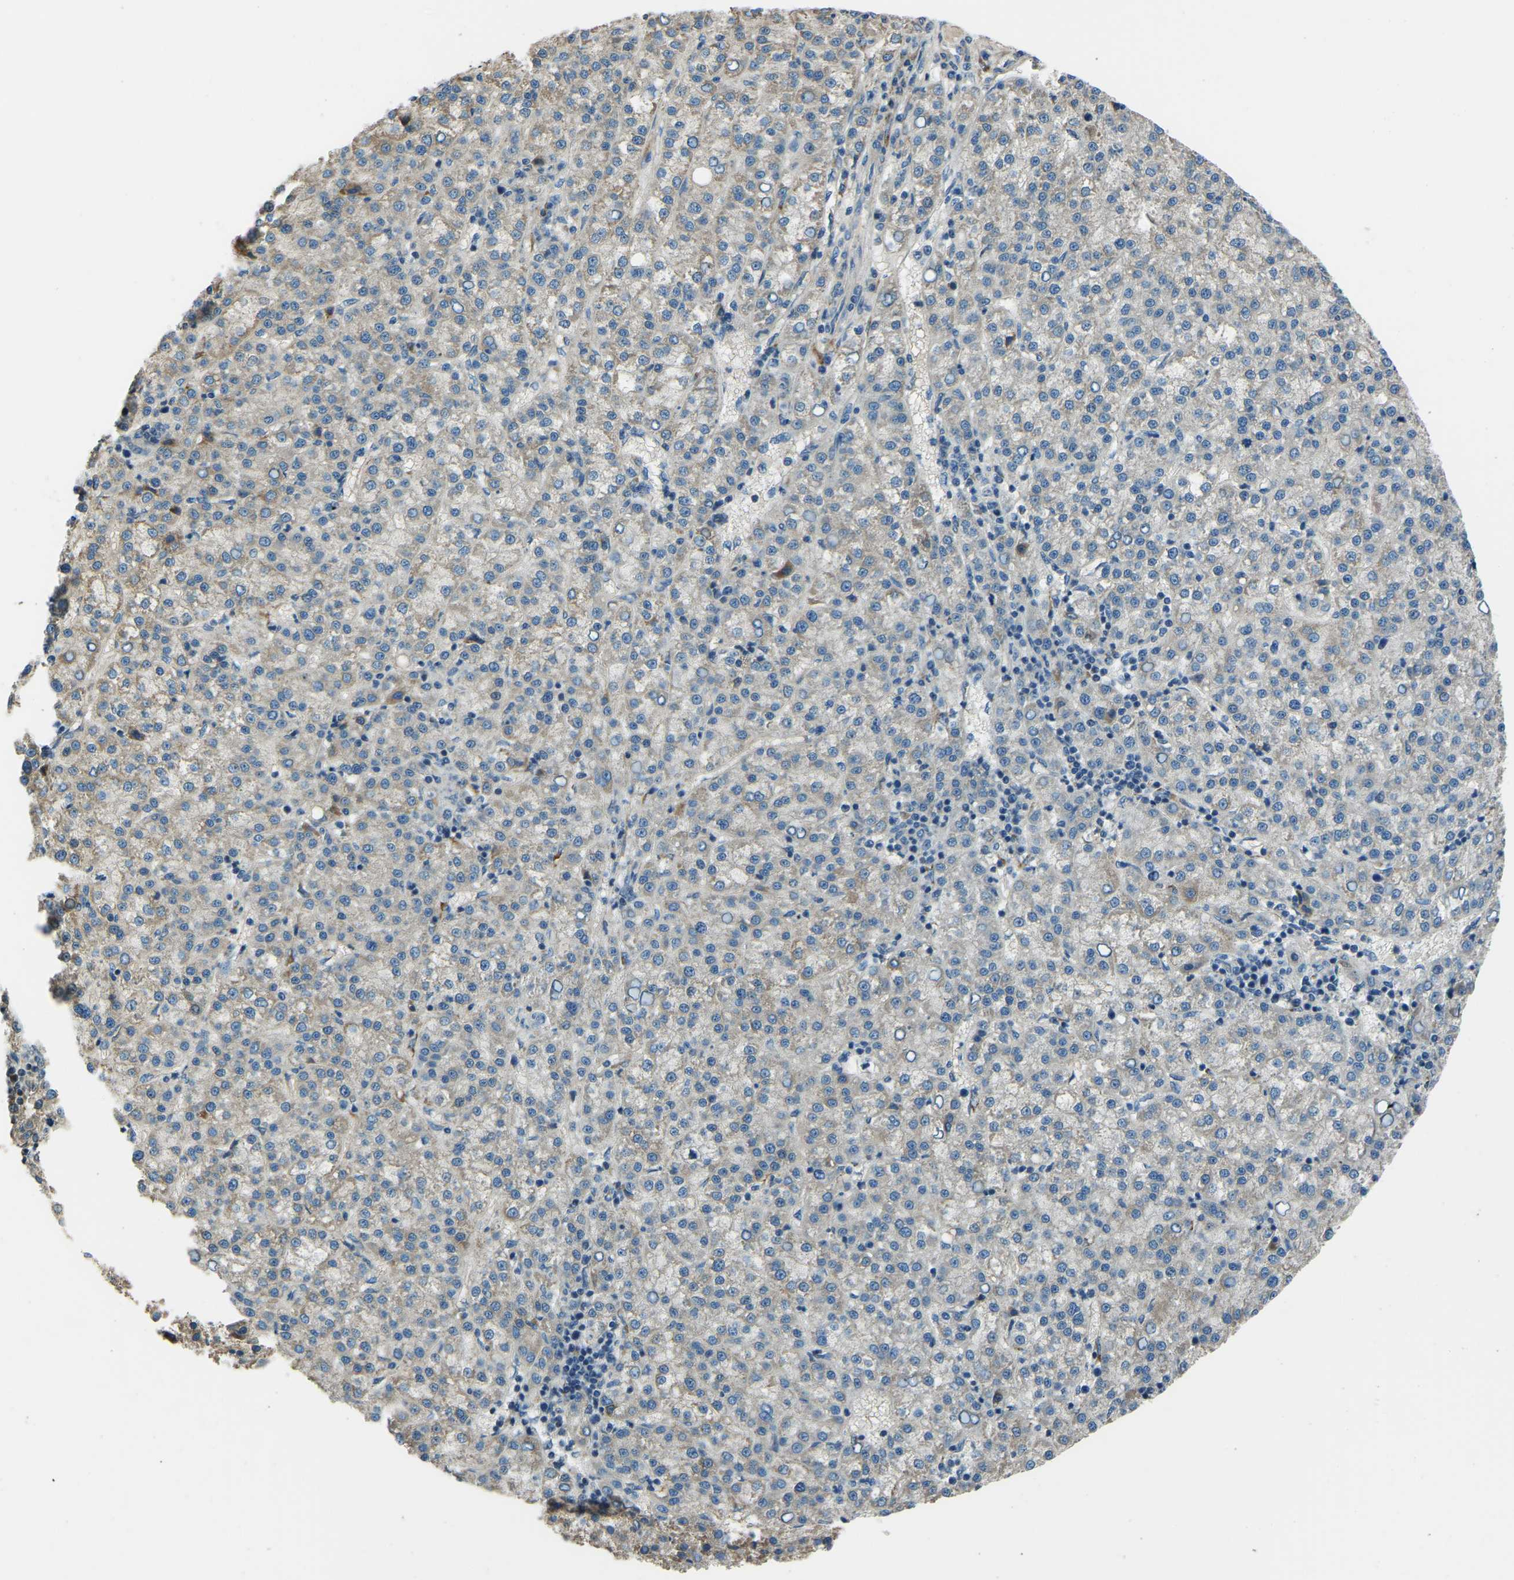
{"staining": {"intensity": "negative", "quantity": "none", "location": "none"}, "tissue": "liver cancer", "cell_type": "Tumor cells", "image_type": "cancer", "snomed": [{"axis": "morphology", "description": "Carcinoma, Hepatocellular, NOS"}, {"axis": "topography", "description": "Liver"}], "caption": "This is a image of IHC staining of liver cancer, which shows no staining in tumor cells. (Brightfield microscopy of DAB (3,3'-diaminobenzidine) immunohistochemistry at high magnification).", "gene": "COL3A1", "patient": {"sex": "female", "age": 58}}